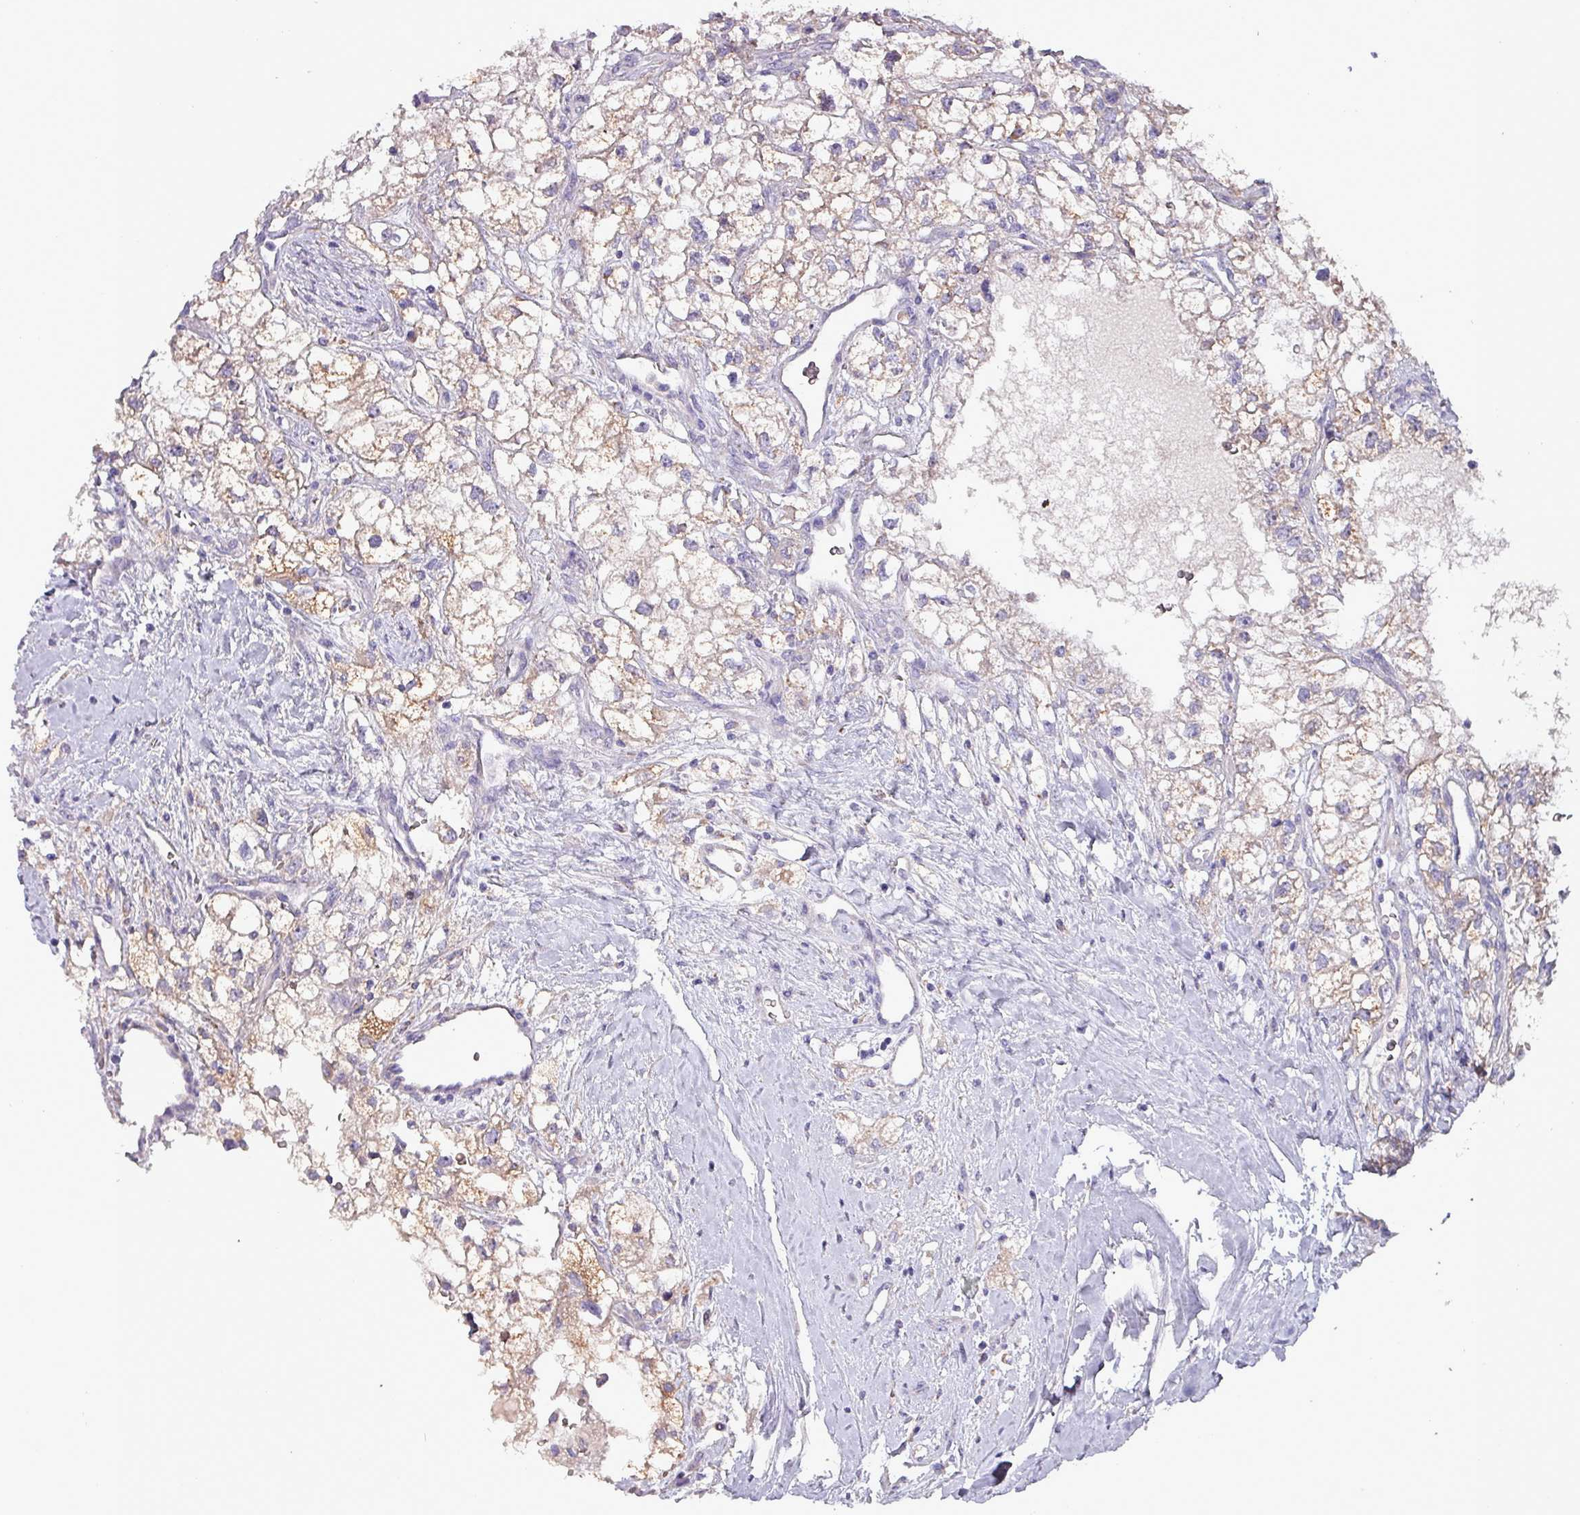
{"staining": {"intensity": "weak", "quantity": ">75%", "location": "cytoplasmic/membranous"}, "tissue": "renal cancer", "cell_type": "Tumor cells", "image_type": "cancer", "snomed": [{"axis": "morphology", "description": "Adenocarcinoma, NOS"}, {"axis": "topography", "description": "Kidney"}], "caption": "This histopathology image reveals immunohistochemistry staining of renal cancer, with low weak cytoplasmic/membranous expression in approximately >75% of tumor cells.", "gene": "HSD3B7", "patient": {"sex": "male", "age": 59}}